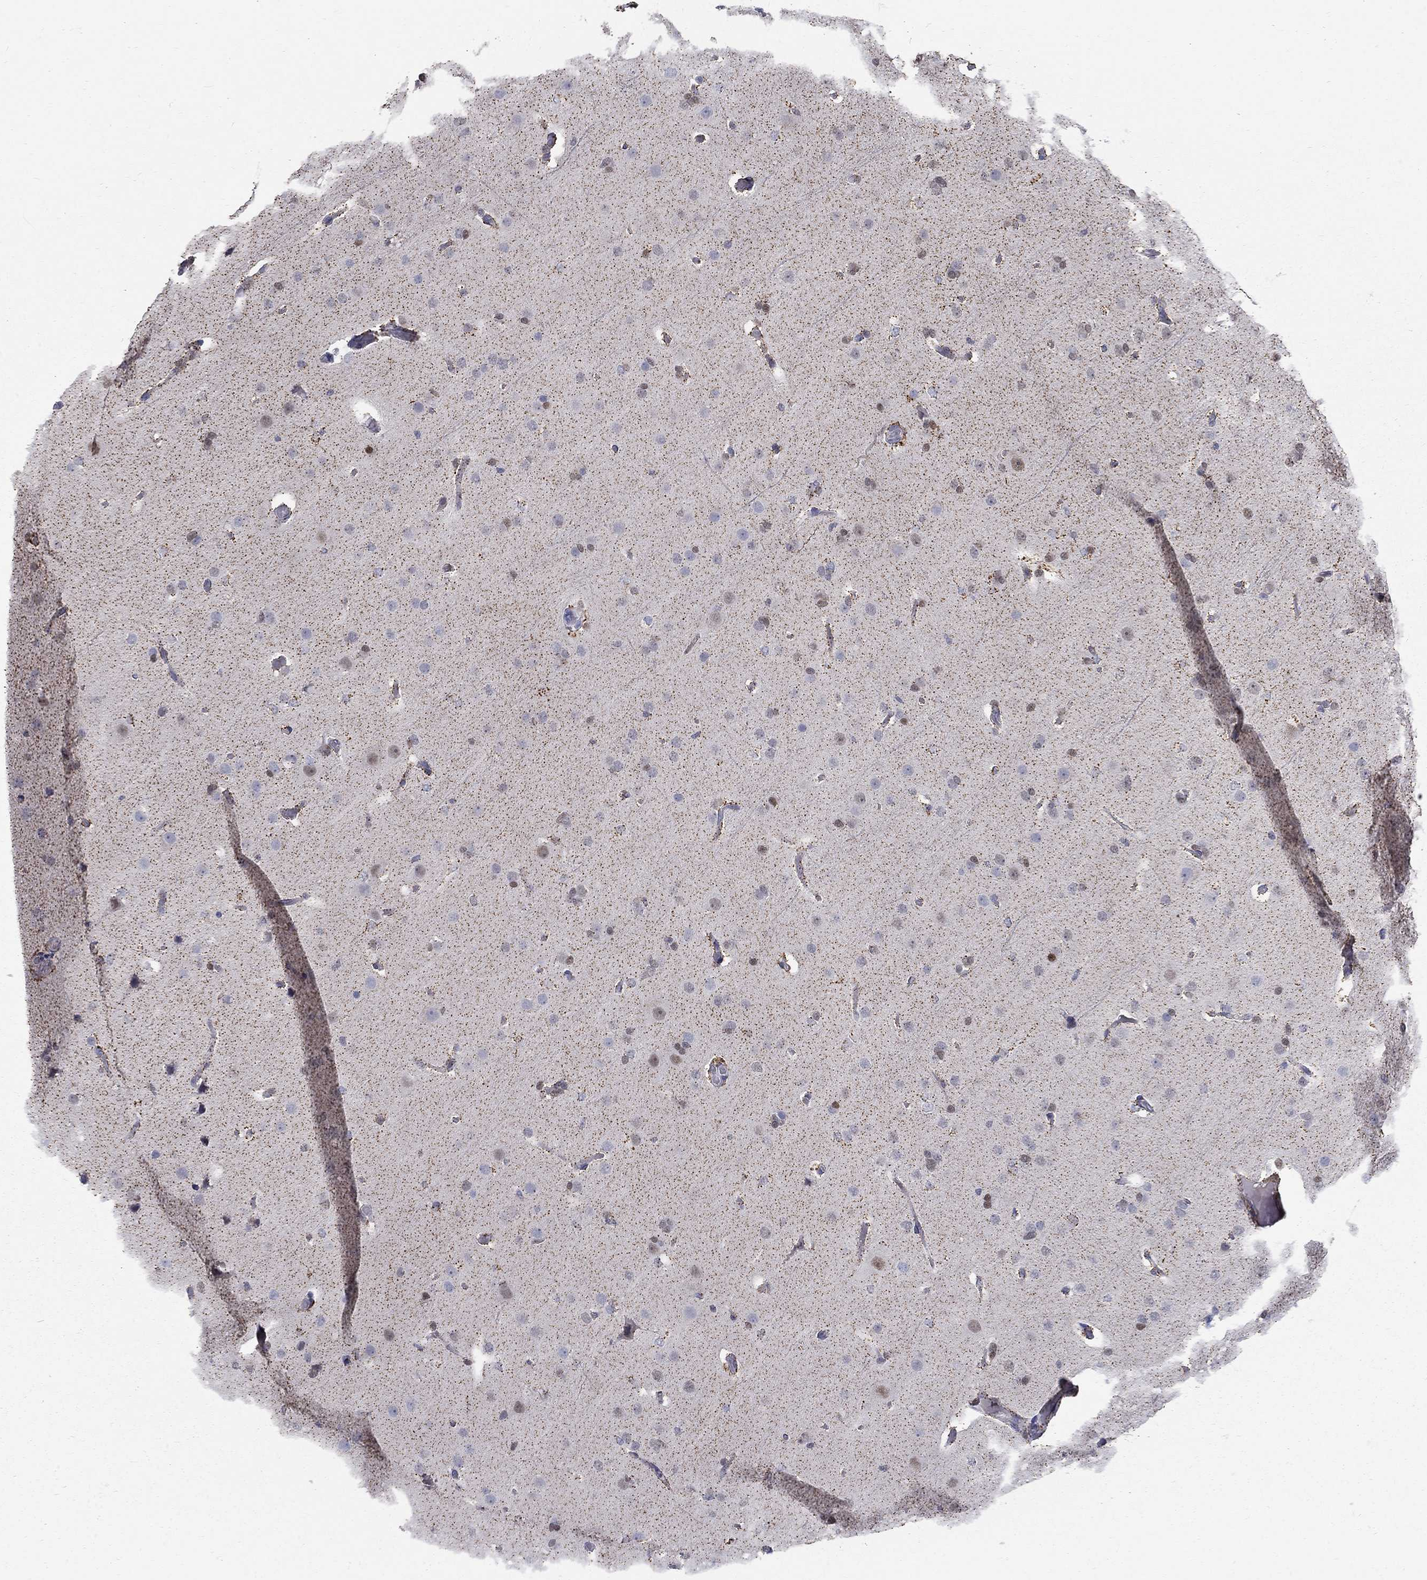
{"staining": {"intensity": "negative", "quantity": "none", "location": "none"}, "tissue": "glioma", "cell_type": "Tumor cells", "image_type": "cancer", "snomed": [{"axis": "morphology", "description": "Glioma, malignant, Low grade"}, {"axis": "topography", "description": "Brain"}], "caption": "Glioma stained for a protein using IHC exhibits no expression tumor cells.", "gene": "GCFC2", "patient": {"sex": "male", "age": 41}}